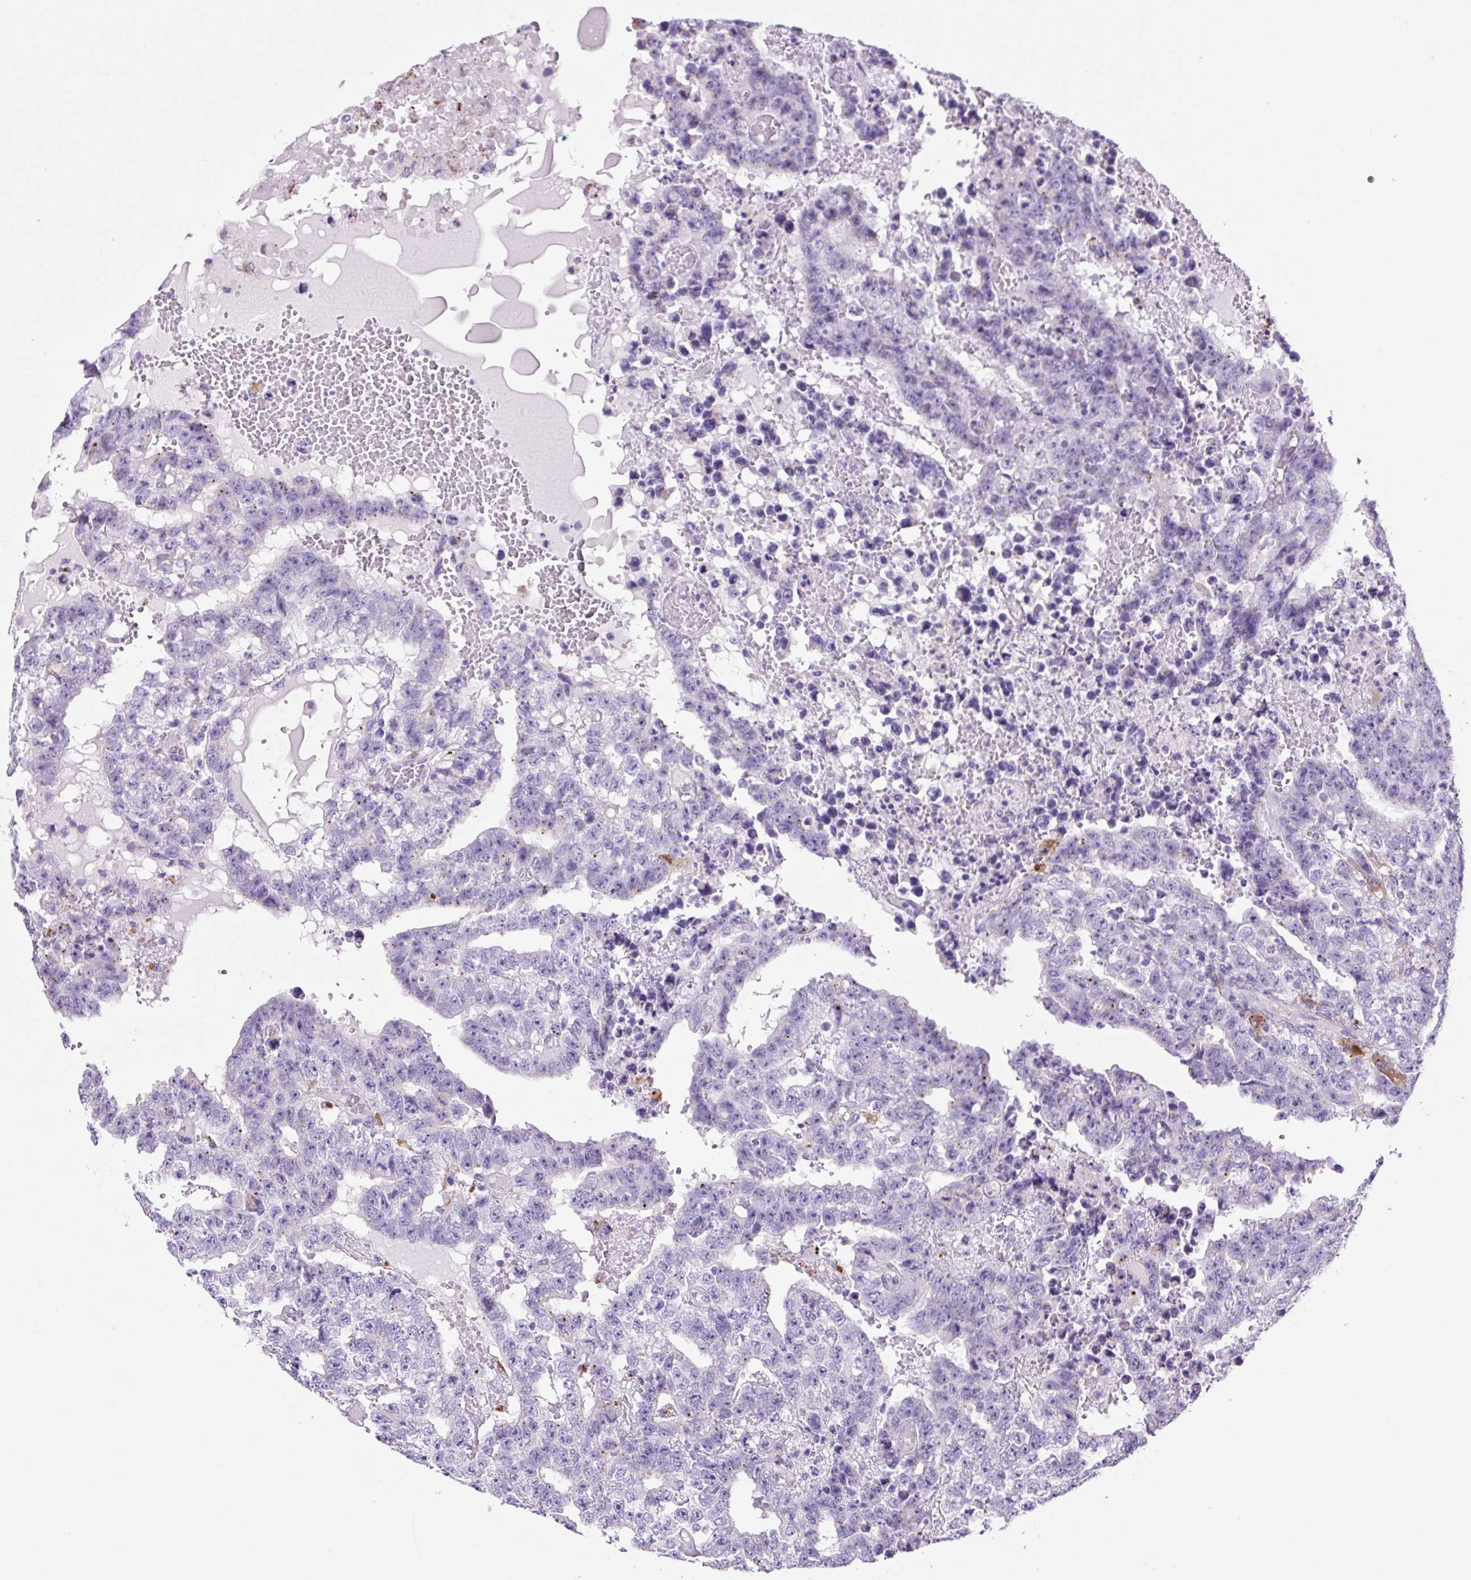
{"staining": {"intensity": "negative", "quantity": "none", "location": "none"}, "tissue": "testis cancer", "cell_type": "Tumor cells", "image_type": "cancer", "snomed": [{"axis": "morphology", "description": "Carcinoma, Embryonal, NOS"}, {"axis": "topography", "description": "Testis"}], "caption": "A high-resolution micrograph shows immunohistochemistry (IHC) staining of testis cancer (embryonal carcinoma), which demonstrates no significant expression in tumor cells. The staining is performed using DAB (3,3'-diaminobenzidine) brown chromogen with nuclei counter-stained in using hematoxylin.", "gene": "LCN10", "patient": {"sex": "male", "age": 25}}